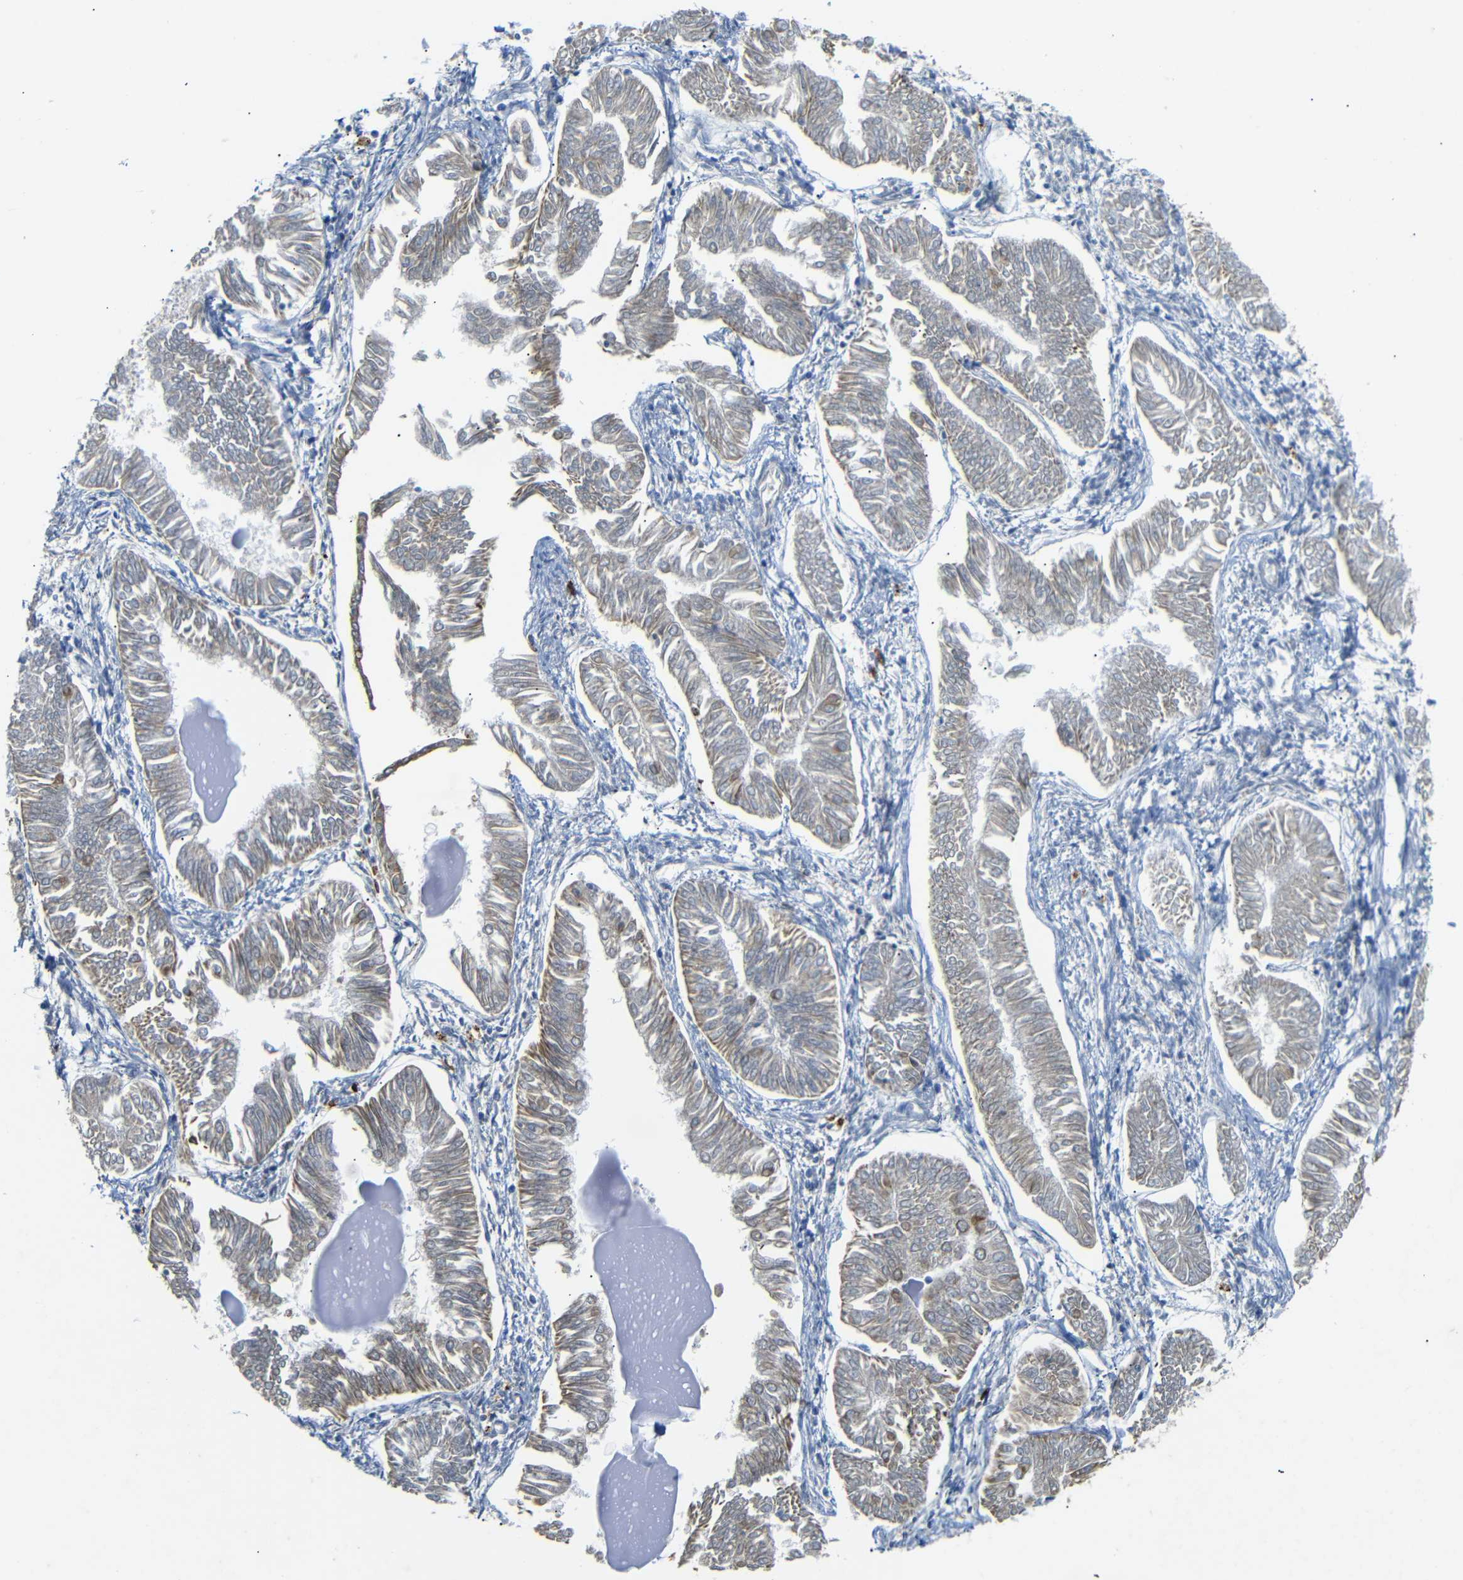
{"staining": {"intensity": "weak", "quantity": ">75%", "location": "cytoplasmic/membranous"}, "tissue": "endometrial cancer", "cell_type": "Tumor cells", "image_type": "cancer", "snomed": [{"axis": "morphology", "description": "Adenocarcinoma, NOS"}, {"axis": "topography", "description": "Endometrium"}], "caption": "Immunohistochemistry (IHC) staining of endometrial cancer (adenocarcinoma), which exhibits low levels of weak cytoplasmic/membranous positivity in approximately >75% of tumor cells indicating weak cytoplasmic/membranous protein expression. The staining was performed using DAB (3,3'-diaminobenzidine) (brown) for protein detection and nuclei were counterstained in hematoxylin (blue).", "gene": "ALOX15", "patient": {"sex": "female", "age": 53}}